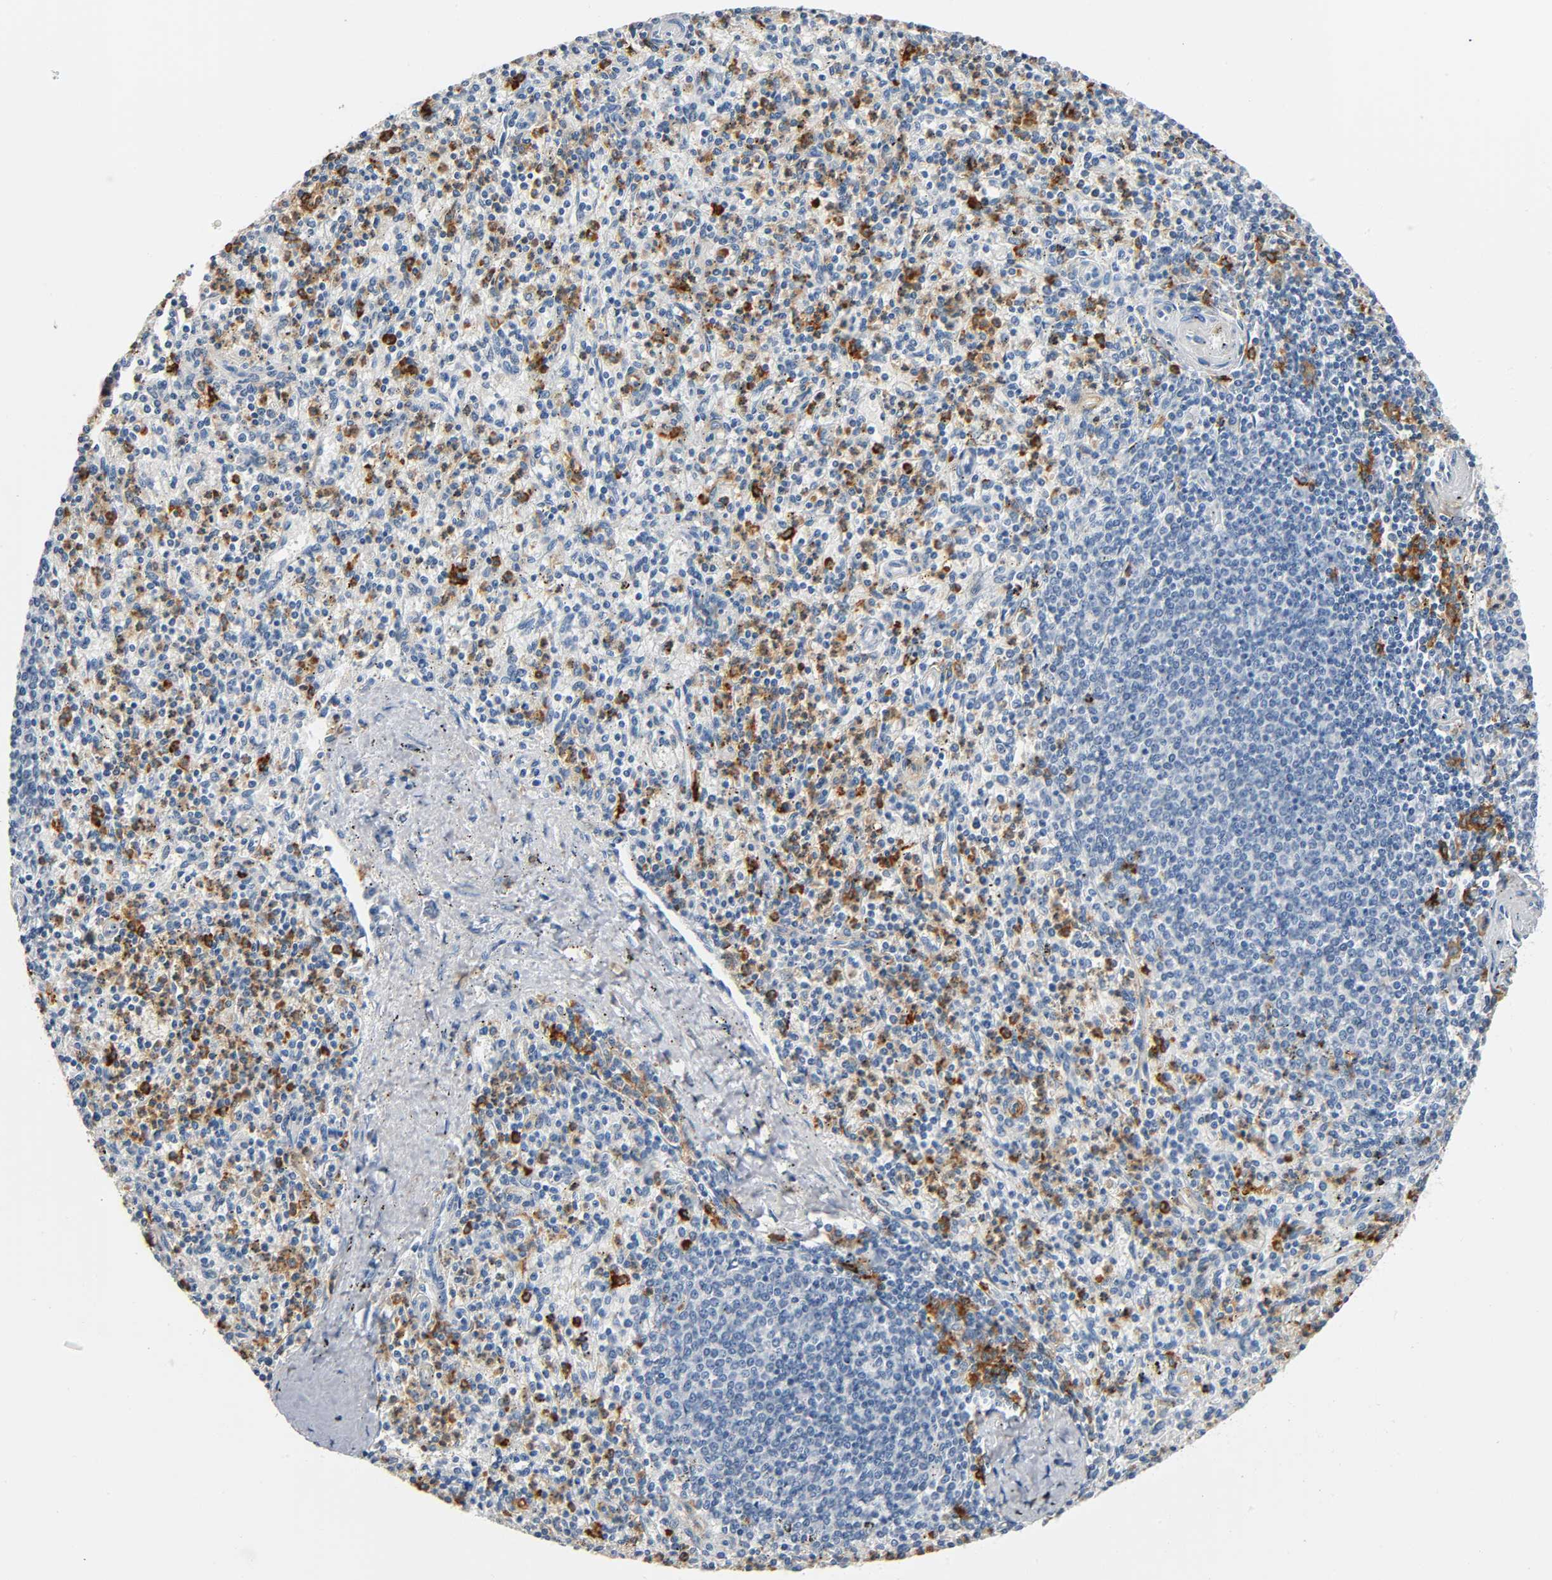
{"staining": {"intensity": "strong", "quantity": "<25%", "location": "cytoplasmic/membranous"}, "tissue": "spleen", "cell_type": "Cells in red pulp", "image_type": "normal", "snomed": [{"axis": "morphology", "description": "Normal tissue, NOS"}, {"axis": "topography", "description": "Spleen"}], "caption": "High-magnification brightfield microscopy of benign spleen stained with DAB (brown) and counterstained with hematoxylin (blue). cells in red pulp exhibit strong cytoplasmic/membranous positivity is identified in about<25% of cells. Using DAB (brown) and hematoxylin (blue) stains, captured at high magnification using brightfield microscopy.", "gene": "ANPEP", "patient": {"sex": "male", "age": 72}}